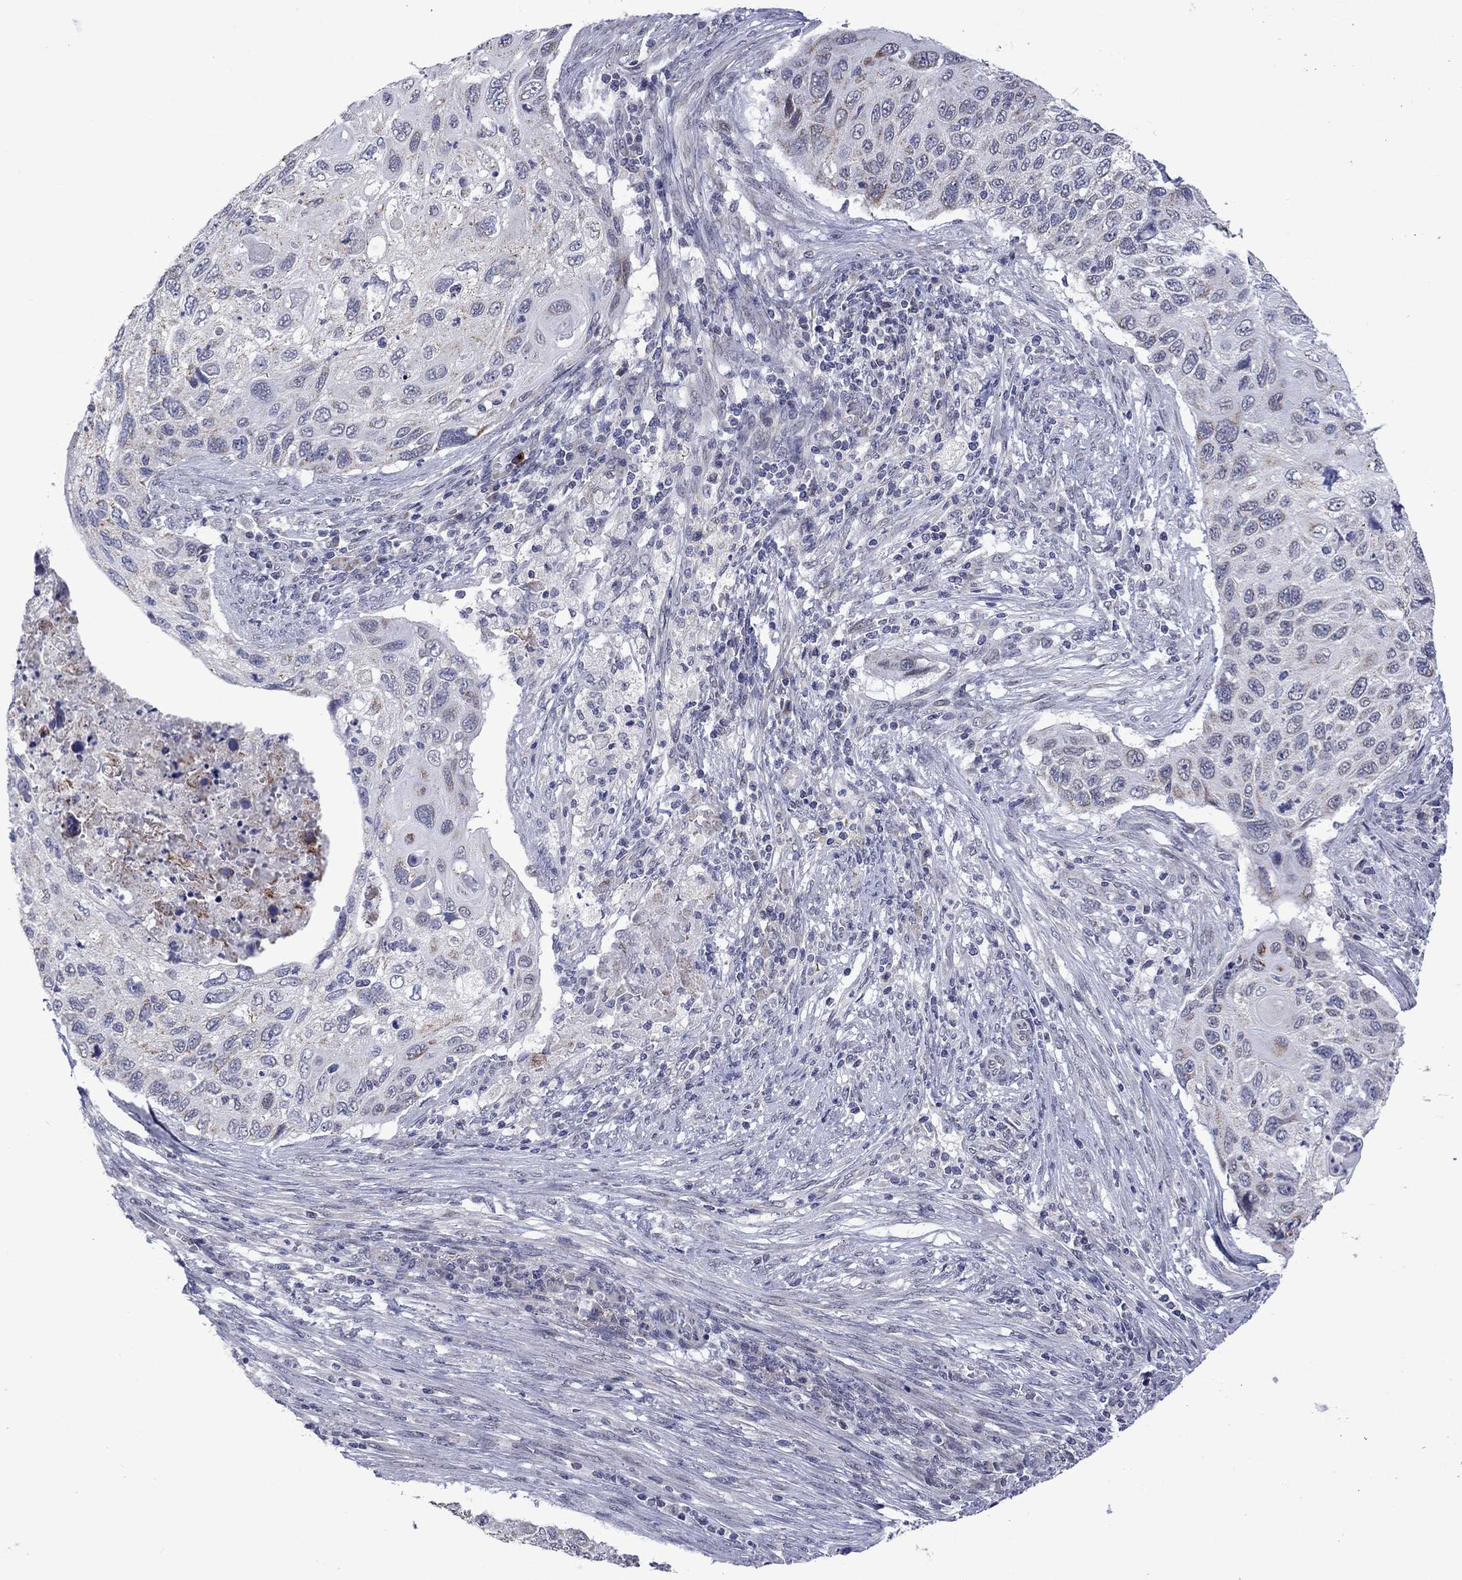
{"staining": {"intensity": "negative", "quantity": "none", "location": "none"}, "tissue": "cervical cancer", "cell_type": "Tumor cells", "image_type": "cancer", "snomed": [{"axis": "morphology", "description": "Squamous cell carcinoma, NOS"}, {"axis": "topography", "description": "Cervix"}], "caption": "Tumor cells are negative for protein expression in human cervical cancer (squamous cell carcinoma).", "gene": "KCNJ16", "patient": {"sex": "female", "age": 70}}